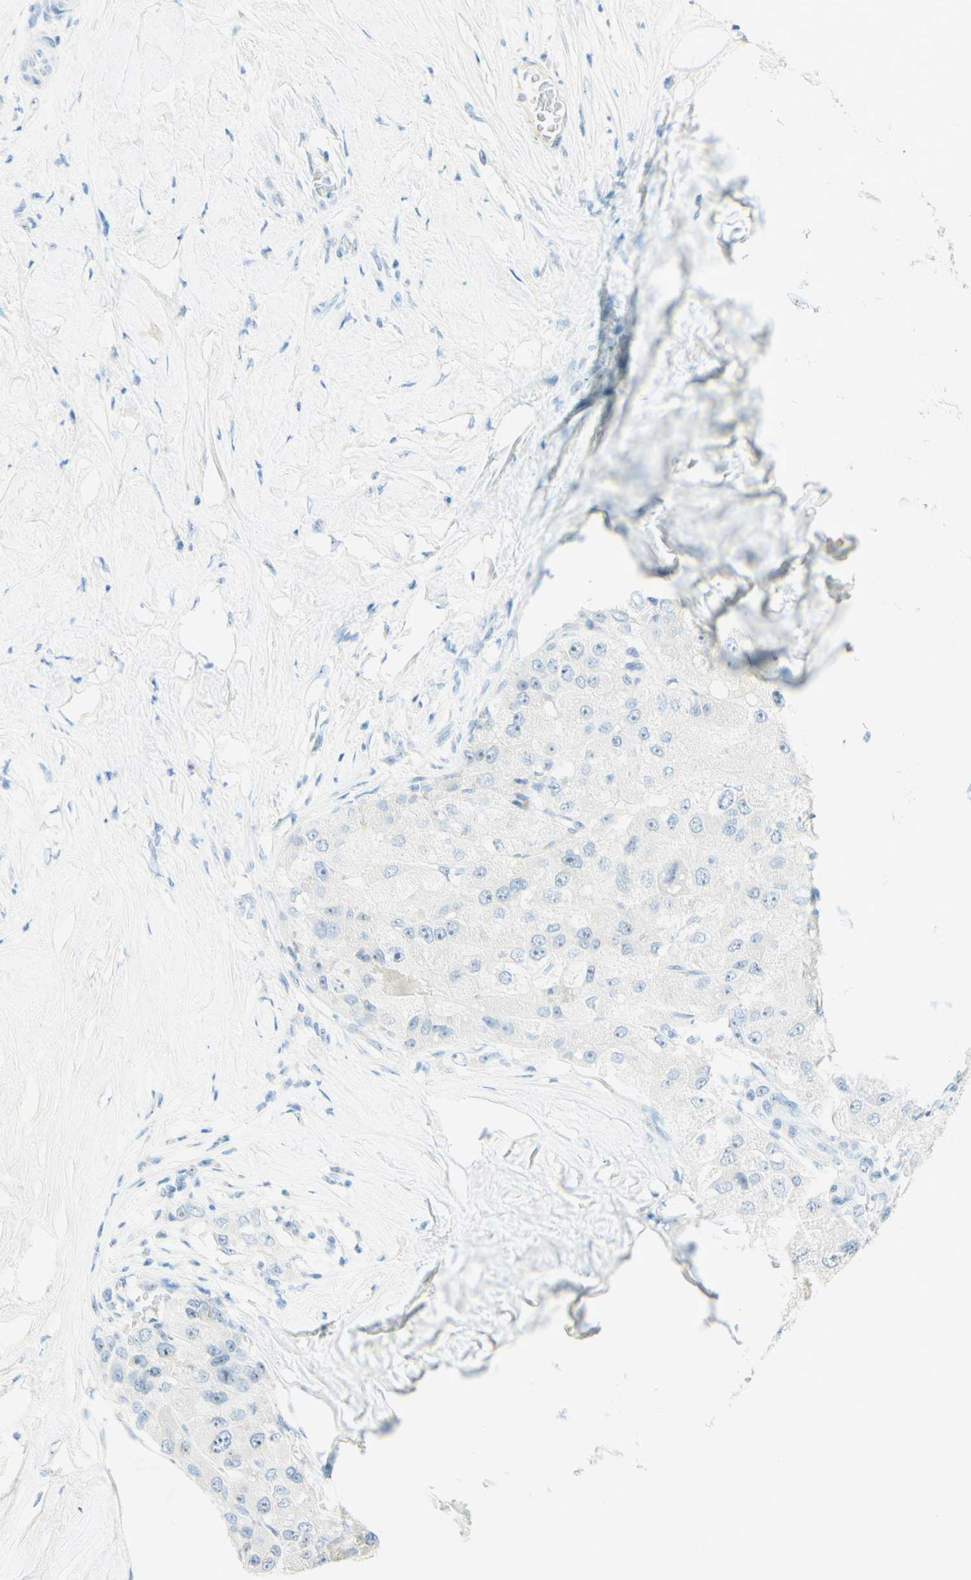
{"staining": {"intensity": "negative", "quantity": "none", "location": "none"}, "tissue": "liver cancer", "cell_type": "Tumor cells", "image_type": "cancer", "snomed": [{"axis": "morphology", "description": "Carcinoma, Hepatocellular, NOS"}, {"axis": "topography", "description": "Liver"}], "caption": "This is an immunohistochemistry (IHC) photomicrograph of liver cancer. There is no staining in tumor cells.", "gene": "FMR1NB", "patient": {"sex": "male", "age": 80}}